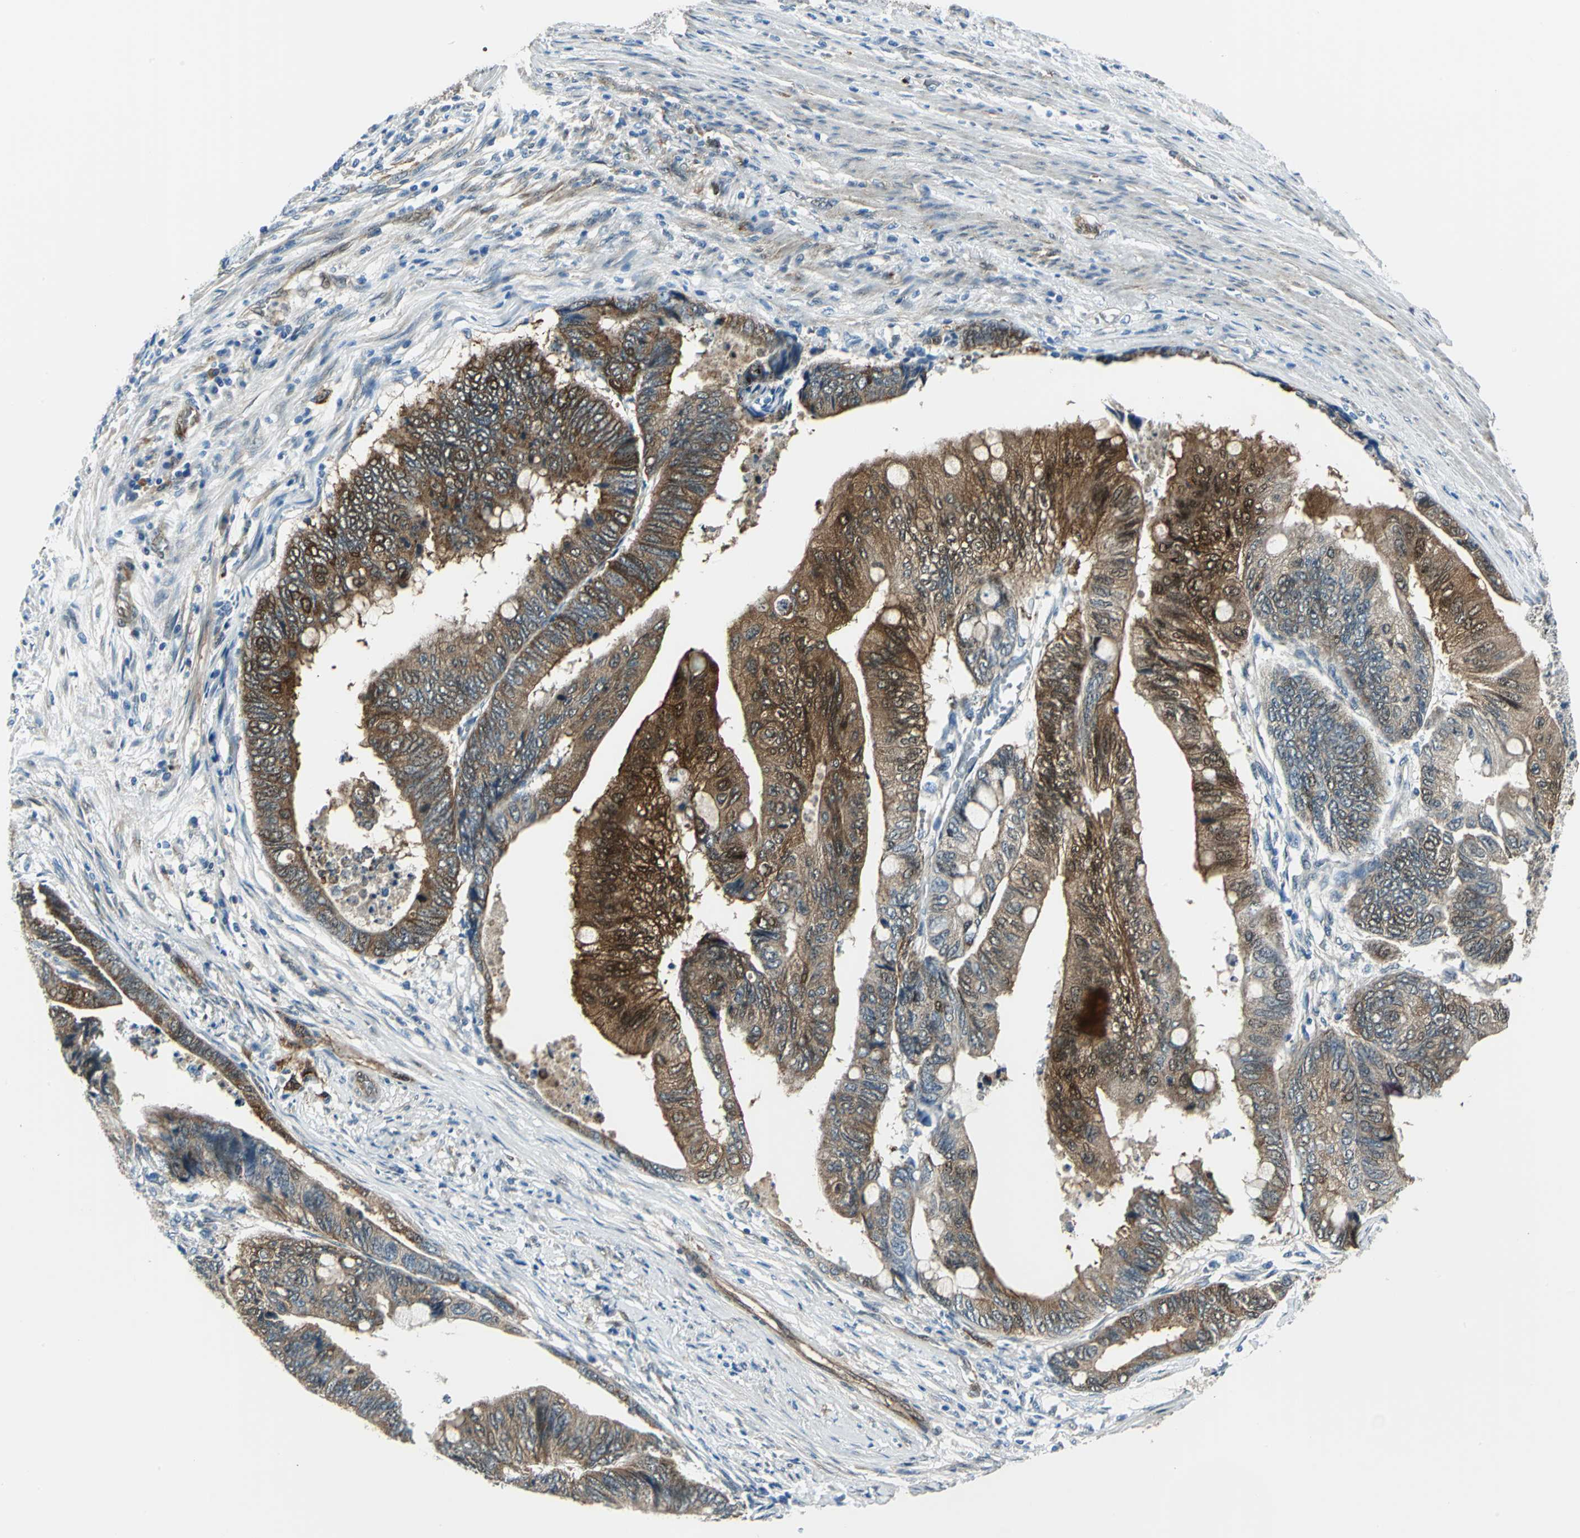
{"staining": {"intensity": "strong", "quantity": ">75%", "location": "cytoplasmic/membranous"}, "tissue": "colorectal cancer", "cell_type": "Tumor cells", "image_type": "cancer", "snomed": [{"axis": "morphology", "description": "Normal tissue, NOS"}, {"axis": "morphology", "description": "Adenocarcinoma, NOS"}, {"axis": "topography", "description": "Rectum"}, {"axis": "topography", "description": "Peripheral nerve tissue"}], "caption": "Brown immunohistochemical staining in colorectal cancer (adenocarcinoma) demonstrates strong cytoplasmic/membranous staining in approximately >75% of tumor cells. (DAB (3,3'-diaminobenzidine) = brown stain, brightfield microscopy at high magnification).", "gene": "HSPB1", "patient": {"sex": "male", "age": 92}}